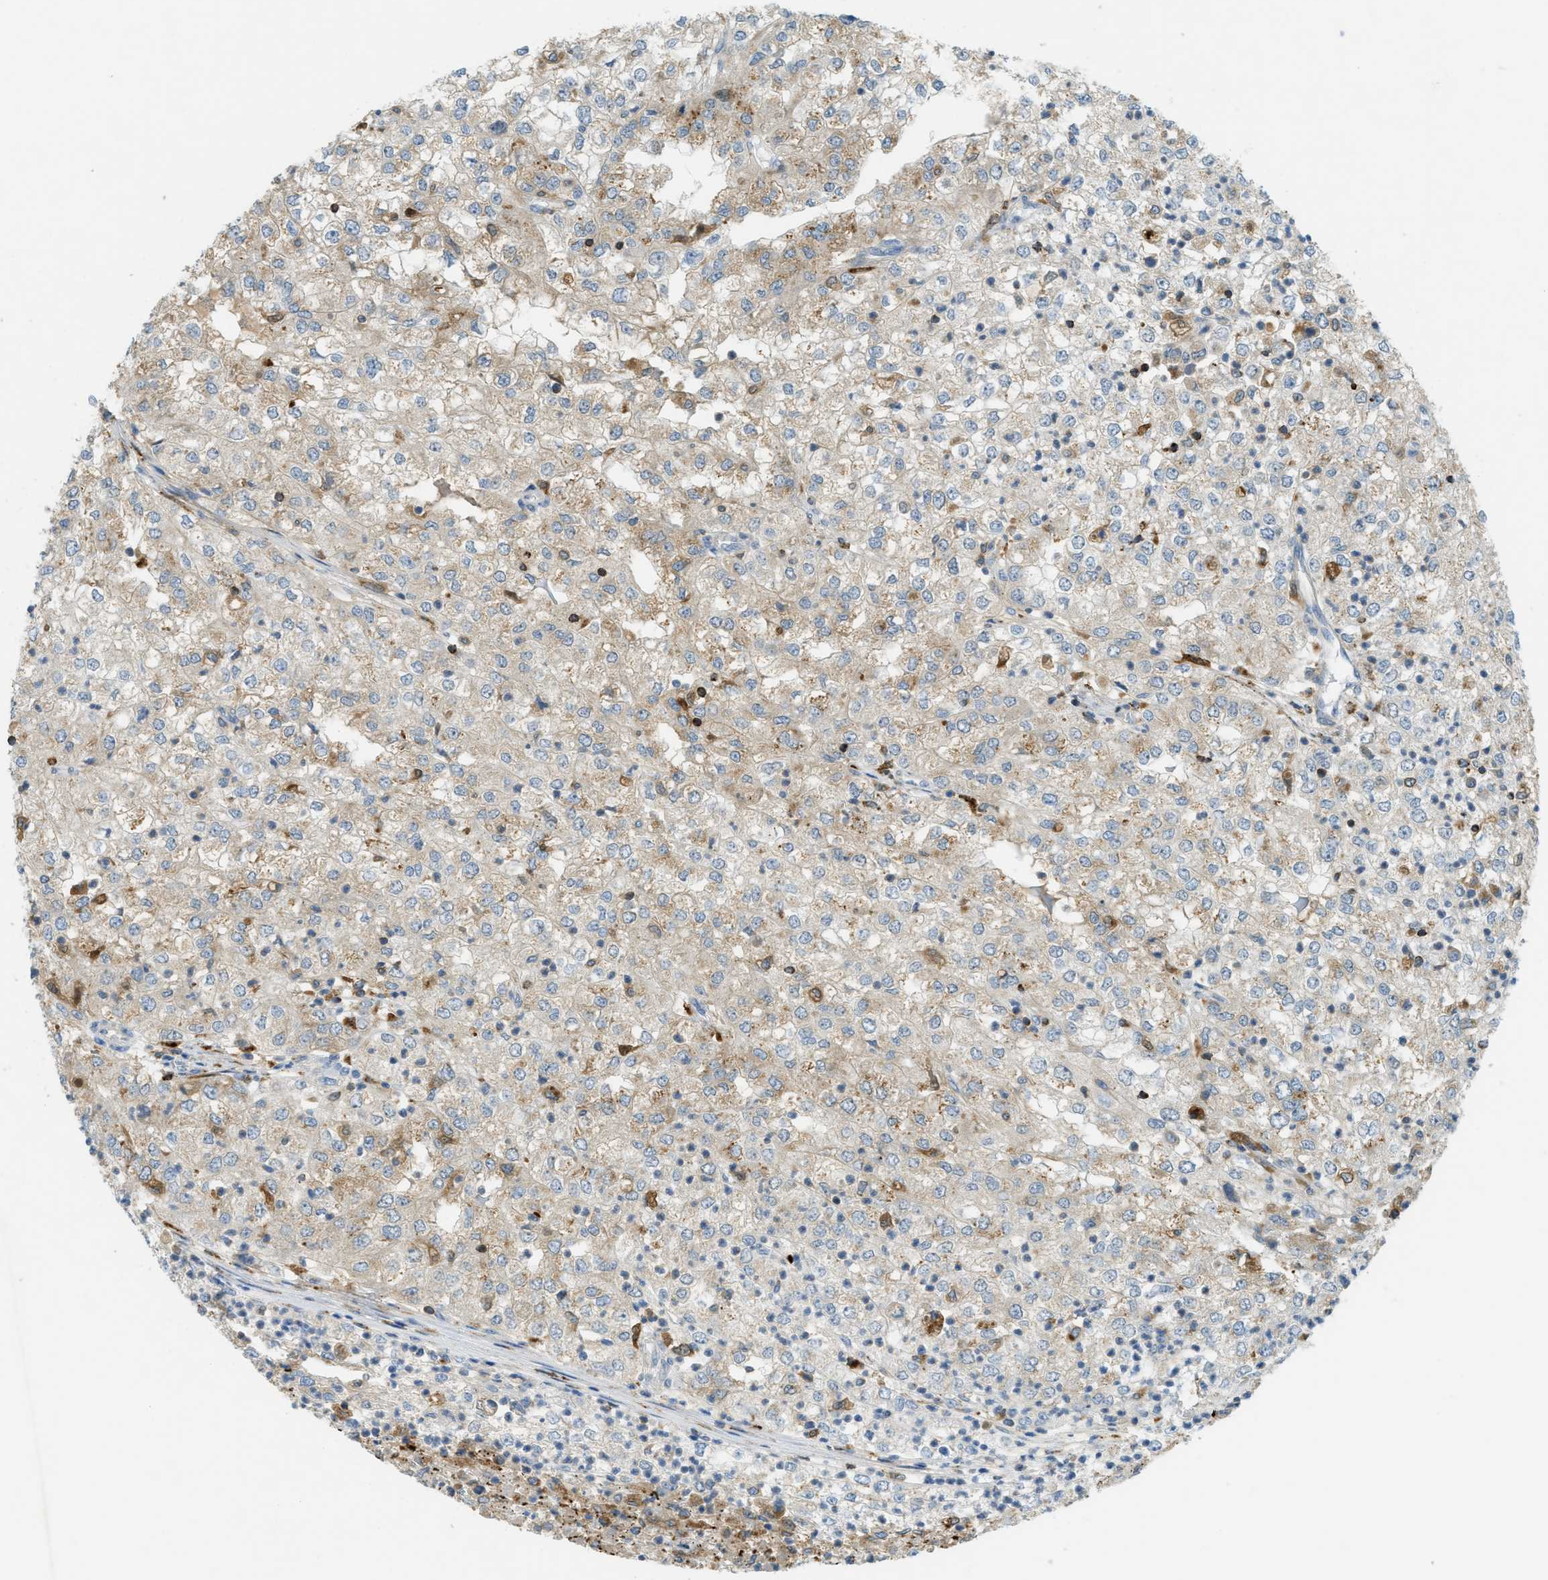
{"staining": {"intensity": "weak", "quantity": "25%-75%", "location": "cytoplasmic/membranous"}, "tissue": "renal cancer", "cell_type": "Tumor cells", "image_type": "cancer", "snomed": [{"axis": "morphology", "description": "Adenocarcinoma, NOS"}, {"axis": "topography", "description": "Kidney"}], "caption": "Renal adenocarcinoma stained for a protein (brown) displays weak cytoplasmic/membranous positive positivity in approximately 25%-75% of tumor cells.", "gene": "PLBD2", "patient": {"sex": "female", "age": 54}}